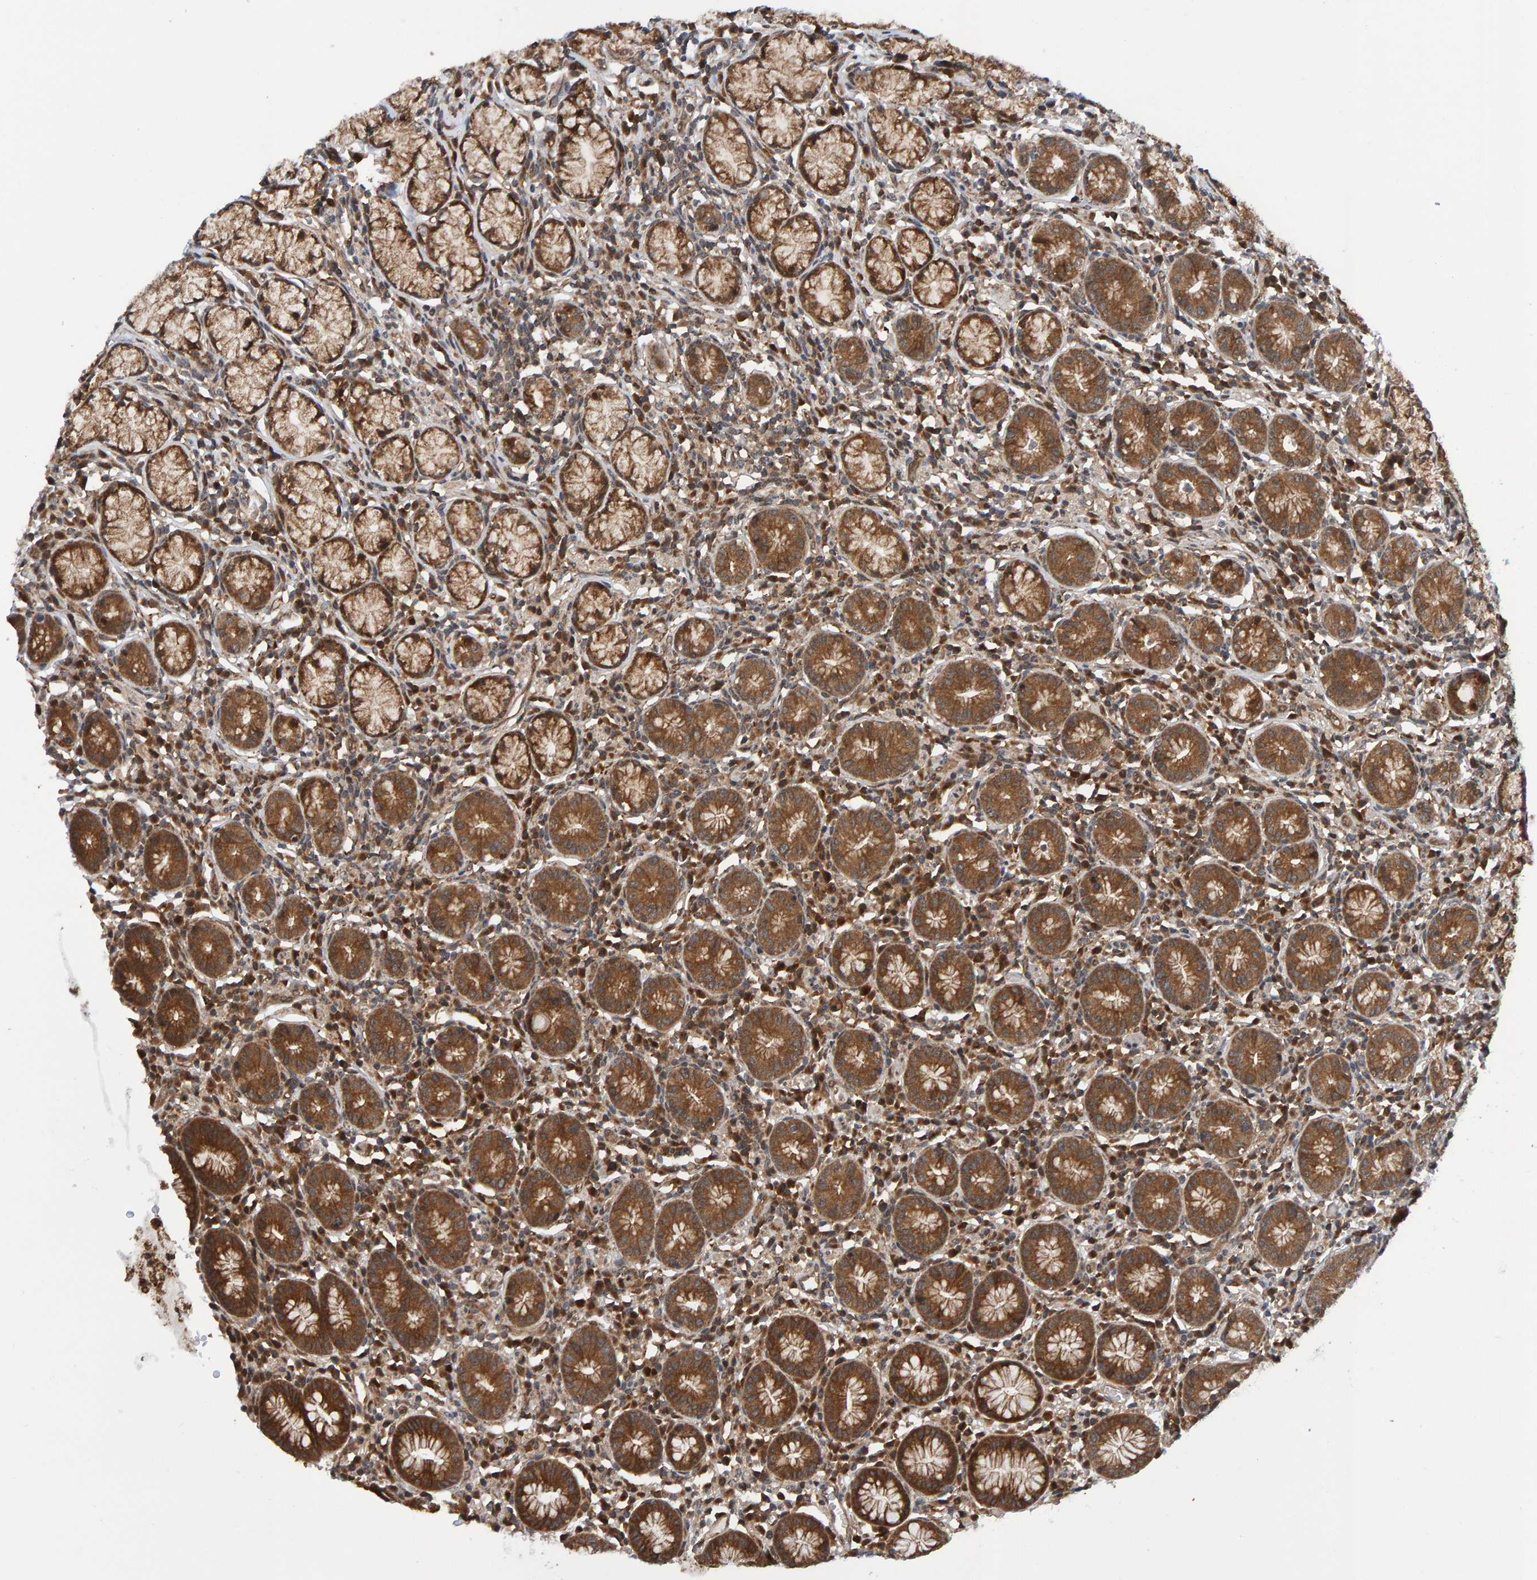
{"staining": {"intensity": "strong", "quantity": ">75%", "location": "cytoplasmic/membranous"}, "tissue": "stomach", "cell_type": "Glandular cells", "image_type": "normal", "snomed": [{"axis": "morphology", "description": "Normal tissue, NOS"}, {"axis": "topography", "description": "Stomach"}], "caption": "Immunohistochemical staining of unremarkable human stomach displays high levels of strong cytoplasmic/membranous positivity in about >75% of glandular cells.", "gene": "SCRN2", "patient": {"sex": "male", "age": 55}}